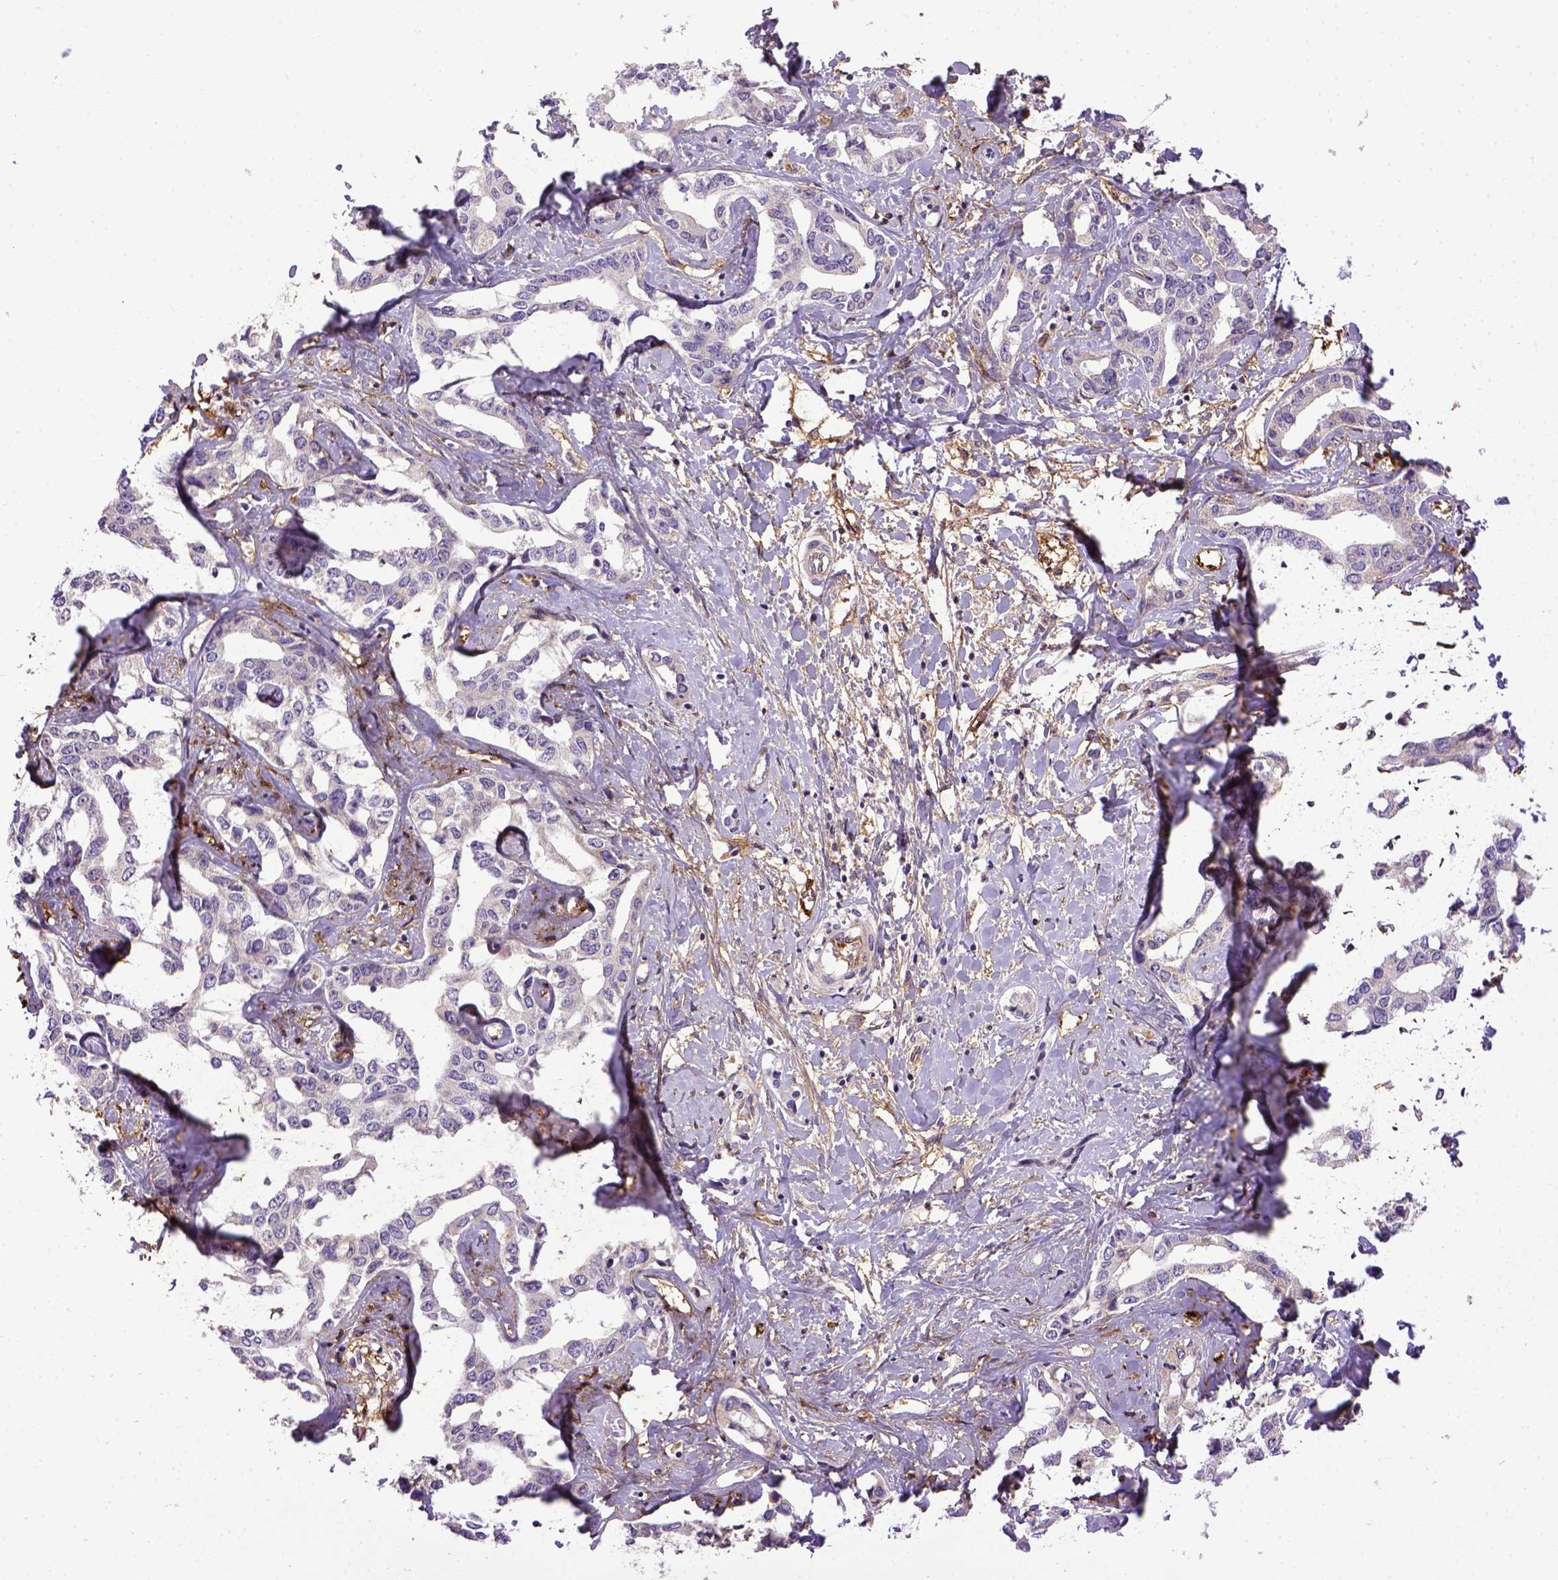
{"staining": {"intensity": "negative", "quantity": "none", "location": "none"}, "tissue": "liver cancer", "cell_type": "Tumor cells", "image_type": "cancer", "snomed": [{"axis": "morphology", "description": "Cholangiocarcinoma"}, {"axis": "topography", "description": "Liver"}], "caption": "Liver cancer (cholangiocarcinoma) stained for a protein using immunohistochemistry reveals no positivity tumor cells.", "gene": "ENG", "patient": {"sex": "male", "age": 59}}